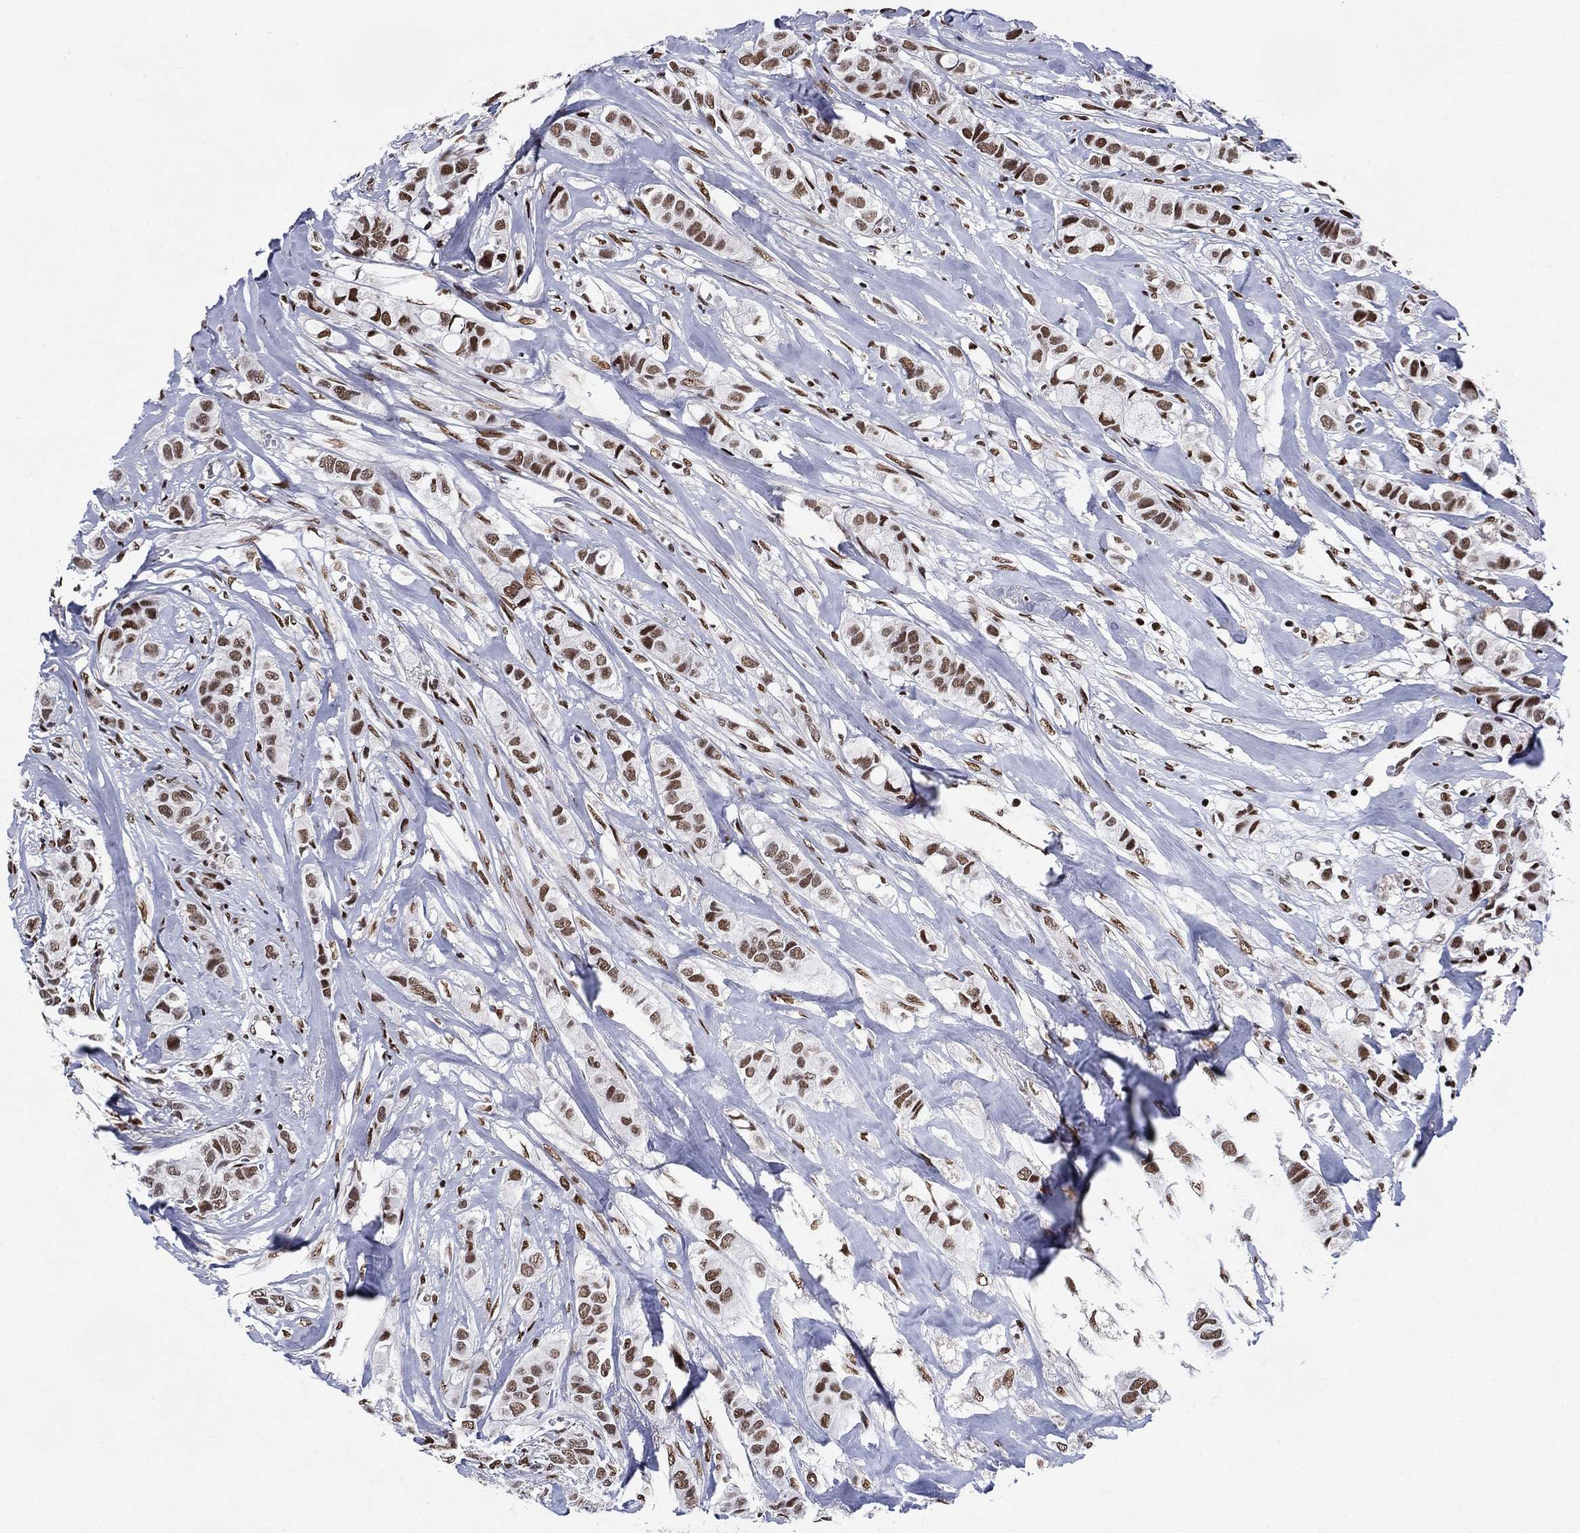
{"staining": {"intensity": "moderate", "quantity": ">75%", "location": "nuclear"}, "tissue": "breast cancer", "cell_type": "Tumor cells", "image_type": "cancer", "snomed": [{"axis": "morphology", "description": "Duct carcinoma"}, {"axis": "topography", "description": "Breast"}], "caption": "Breast cancer (invasive ductal carcinoma) stained with IHC displays moderate nuclear positivity in approximately >75% of tumor cells.", "gene": "RPRD1B", "patient": {"sex": "female", "age": 85}}